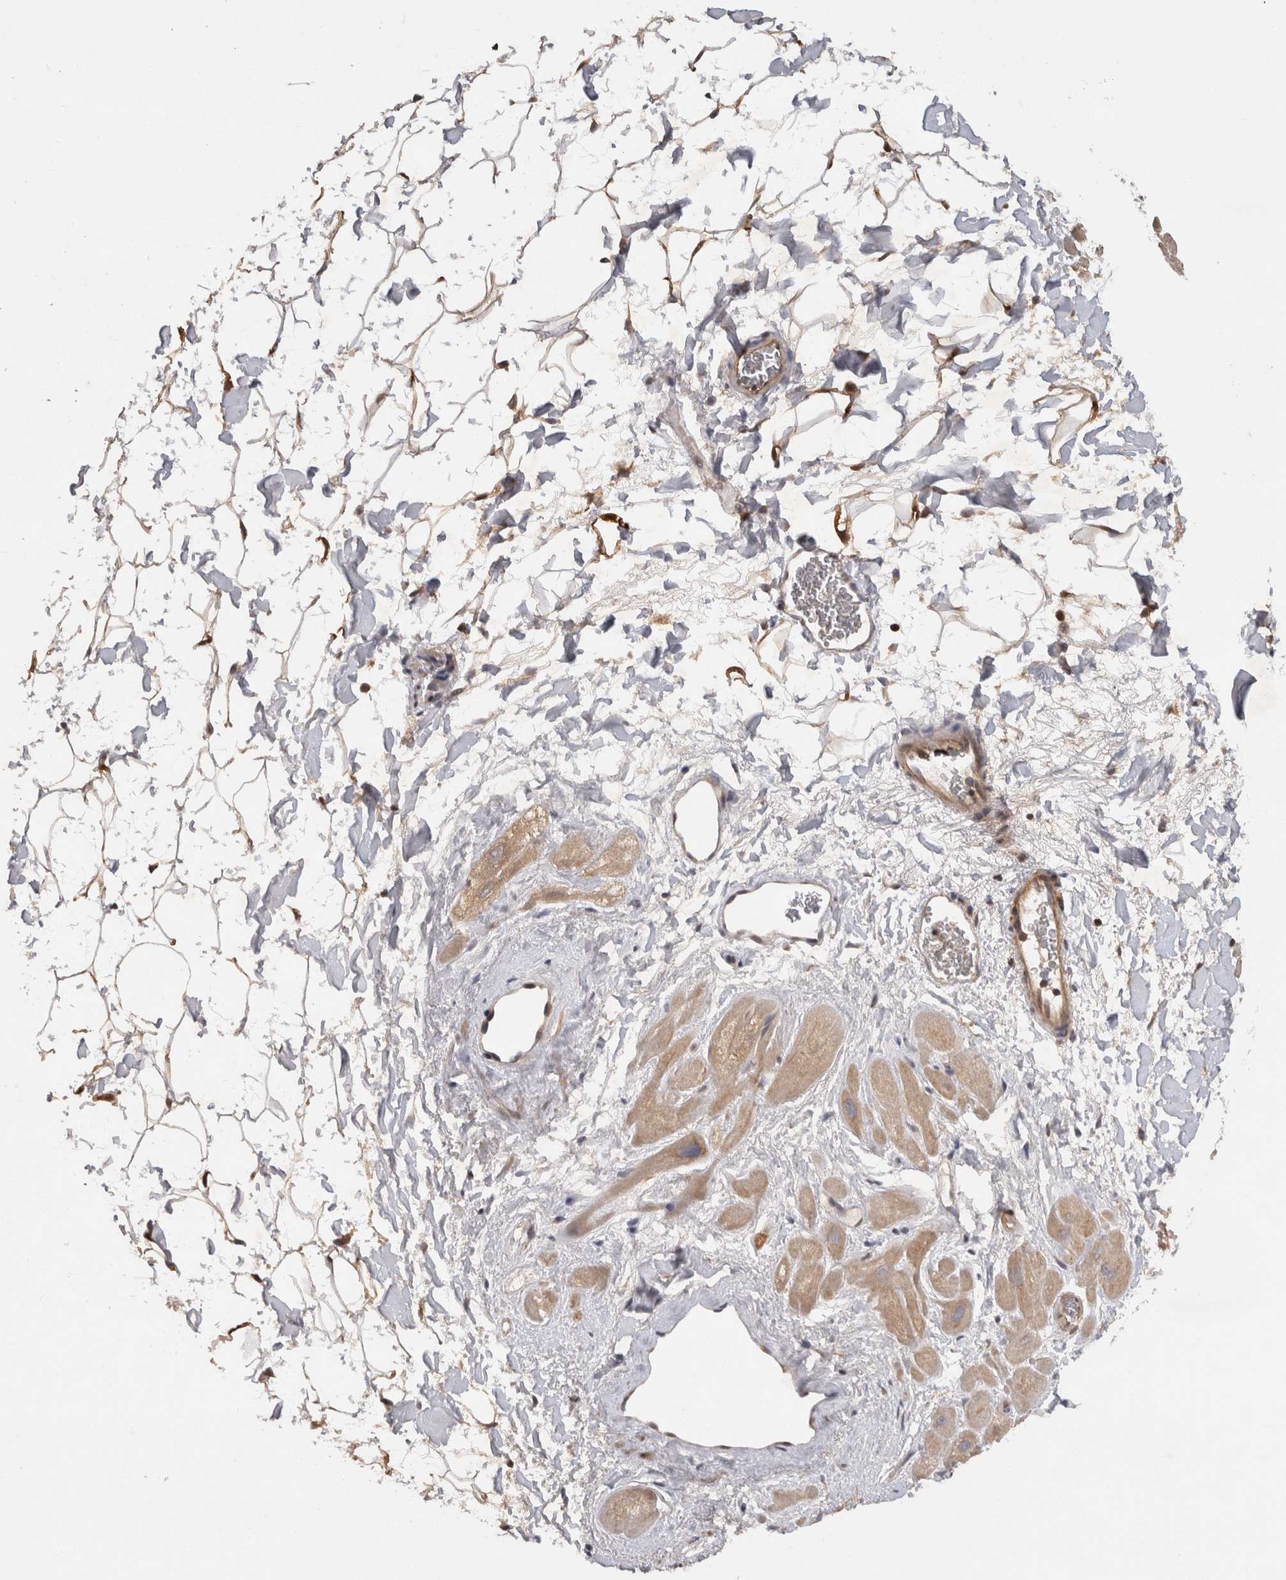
{"staining": {"intensity": "weak", "quantity": "25%-75%", "location": "cytoplasmic/membranous"}, "tissue": "heart muscle", "cell_type": "Cardiomyocytes", "image_type": "normal", "snomed": [{"axis": "morphology", "description": "Normal tissue, NOS"}, {"axis": "topography", "description": "Heart"}], "caption": "The histopathology image demonstrates staining of benign heart muscle, revealing weak cytoplasmic/membranous protein expression (brown color) within cardiomyocytes.", "gene": "ACAT2", "patient": {"sex": "male", "age": 49}}